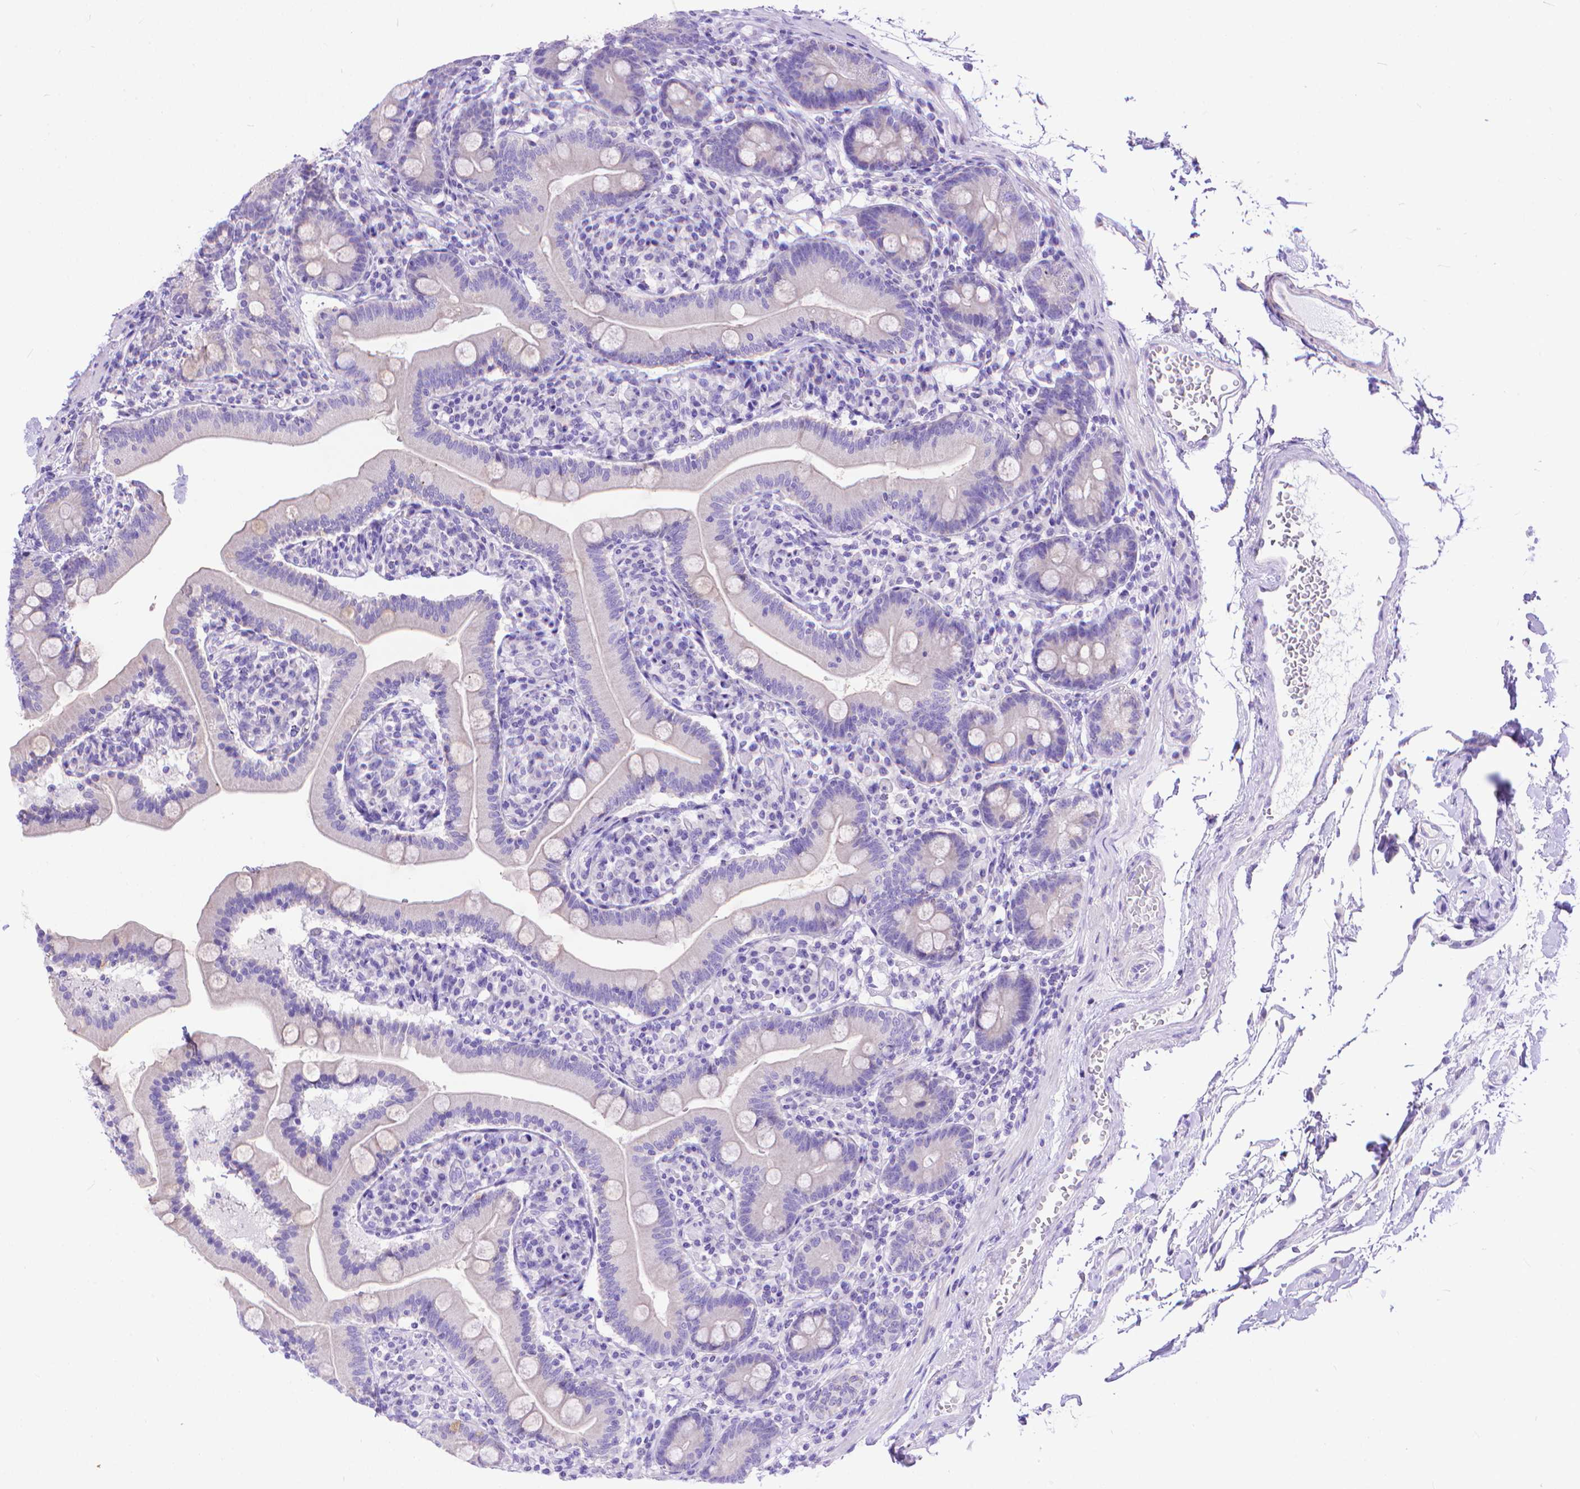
{"staining": {"intensity": "negative", "quantity": "none", "location": "none"}, "tissue": "duodenum", "cell_type": "Glandular cells", "image_type": "normal", "snomed": [{"axis": "morphology", "description": "Normal tissue, NOS"}, {"axis": "topography", "description": "Duodenum"}], "caption": "Glandular cells show no significant staining in normal duodenum.", "gene": "DHRS2", "patient": {"sex": "female", "age": 67}}